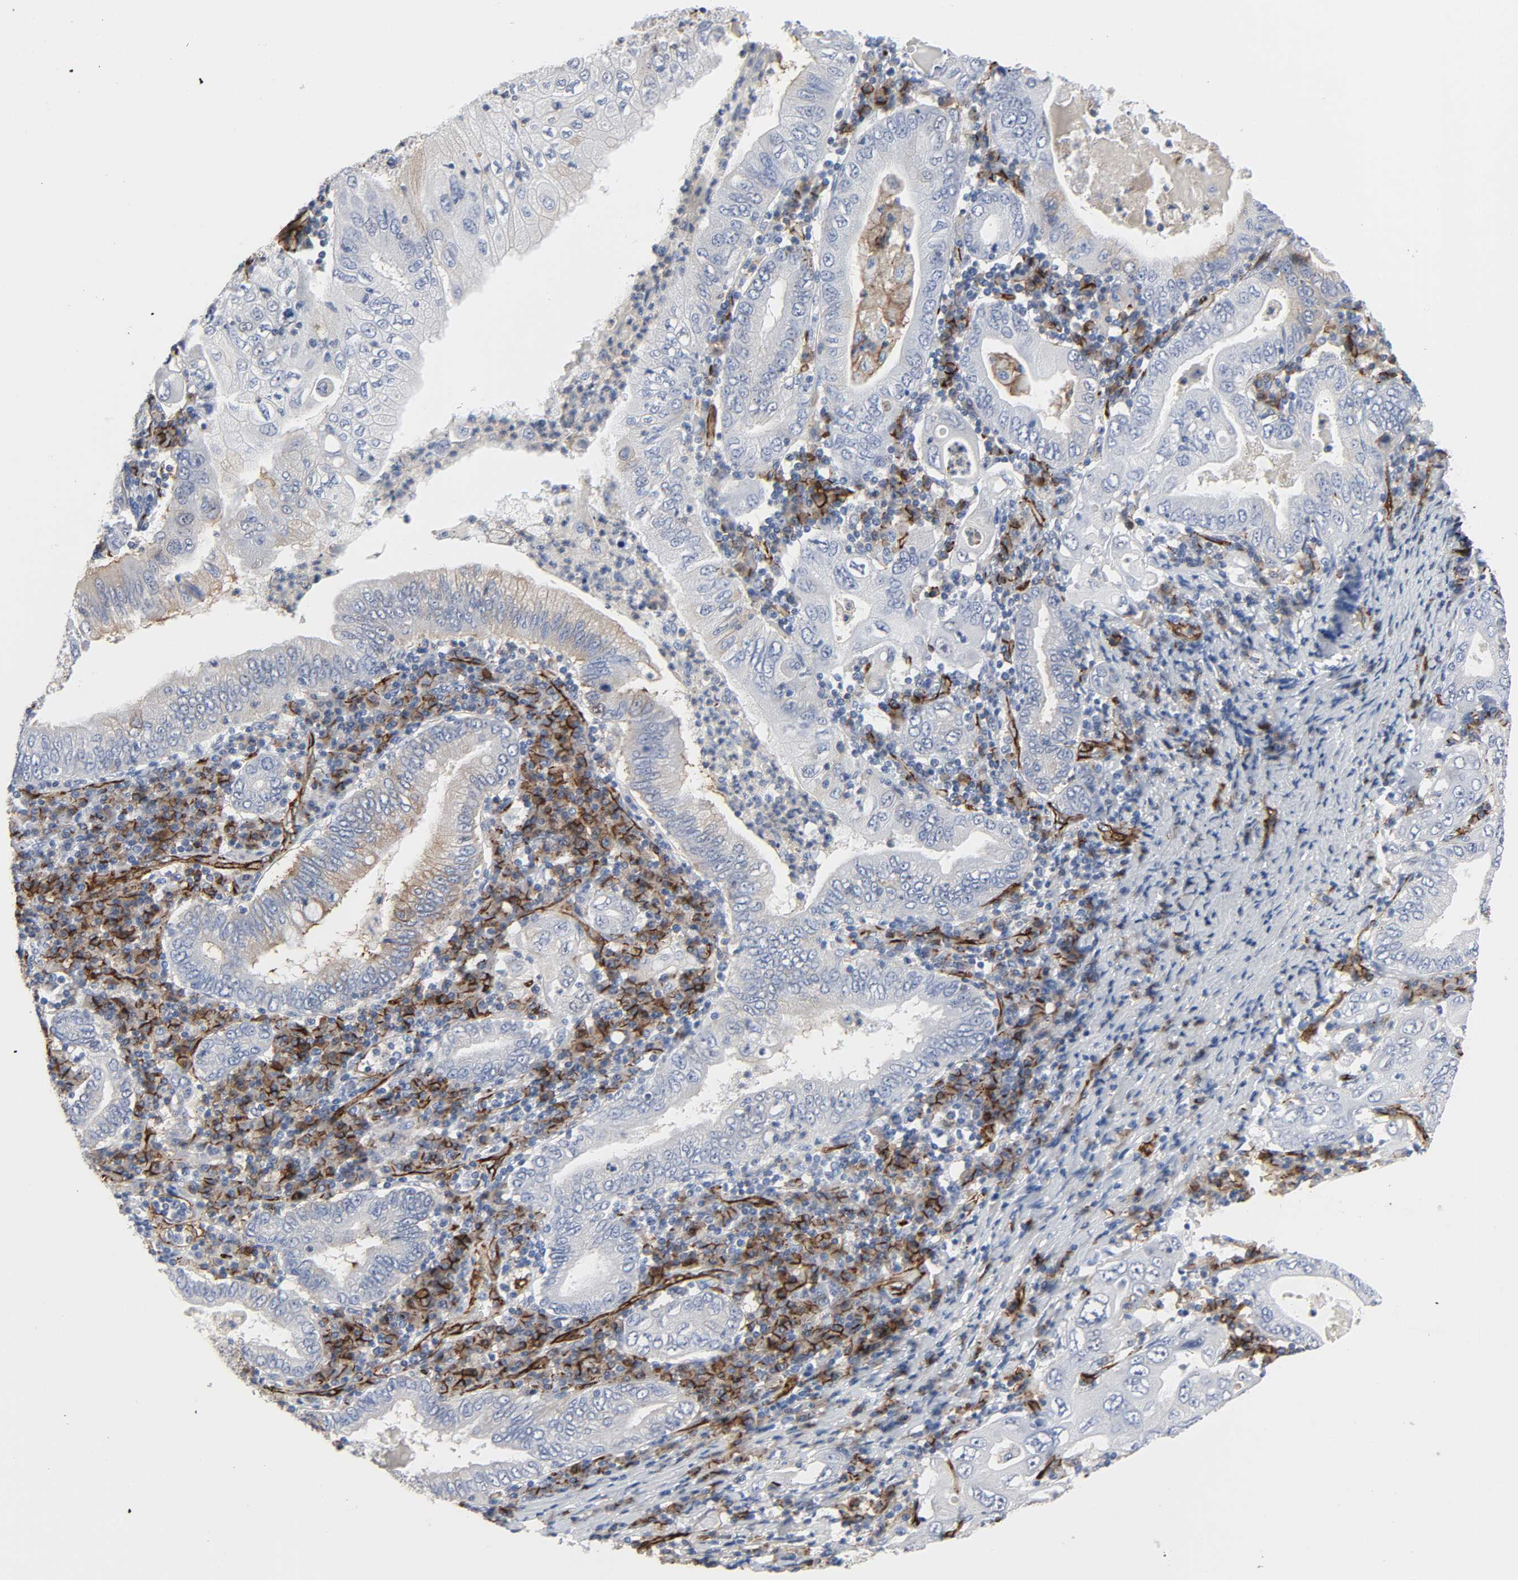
{"staining": {"intensity": "weak", "quantity": "<25%", "location": "cytoplasmic/membranous"}, "tissue": "stomach cancer", "cell_type": "Tumor cells", "image_type": "cancer", "snomed": [{"axis": "morphology", "description": "Normal tissue, NOS"}, {"axis": "morphology", "description": "Adenocarcinoma, NOS"}, {"axis": "topography", "description": "Esophagus"}, {"axis": "topography", "description": "Stomach, upper"}, {"axis": "topography", "description": "Peripheral nerve tissue"}], "caption": "The immunohistochemistry photomicrograph has no significant staining in tumor cells of stomach cancer tissue.", "gene": "PECAM1", "patient": {"sex": "male", "age": 62}}